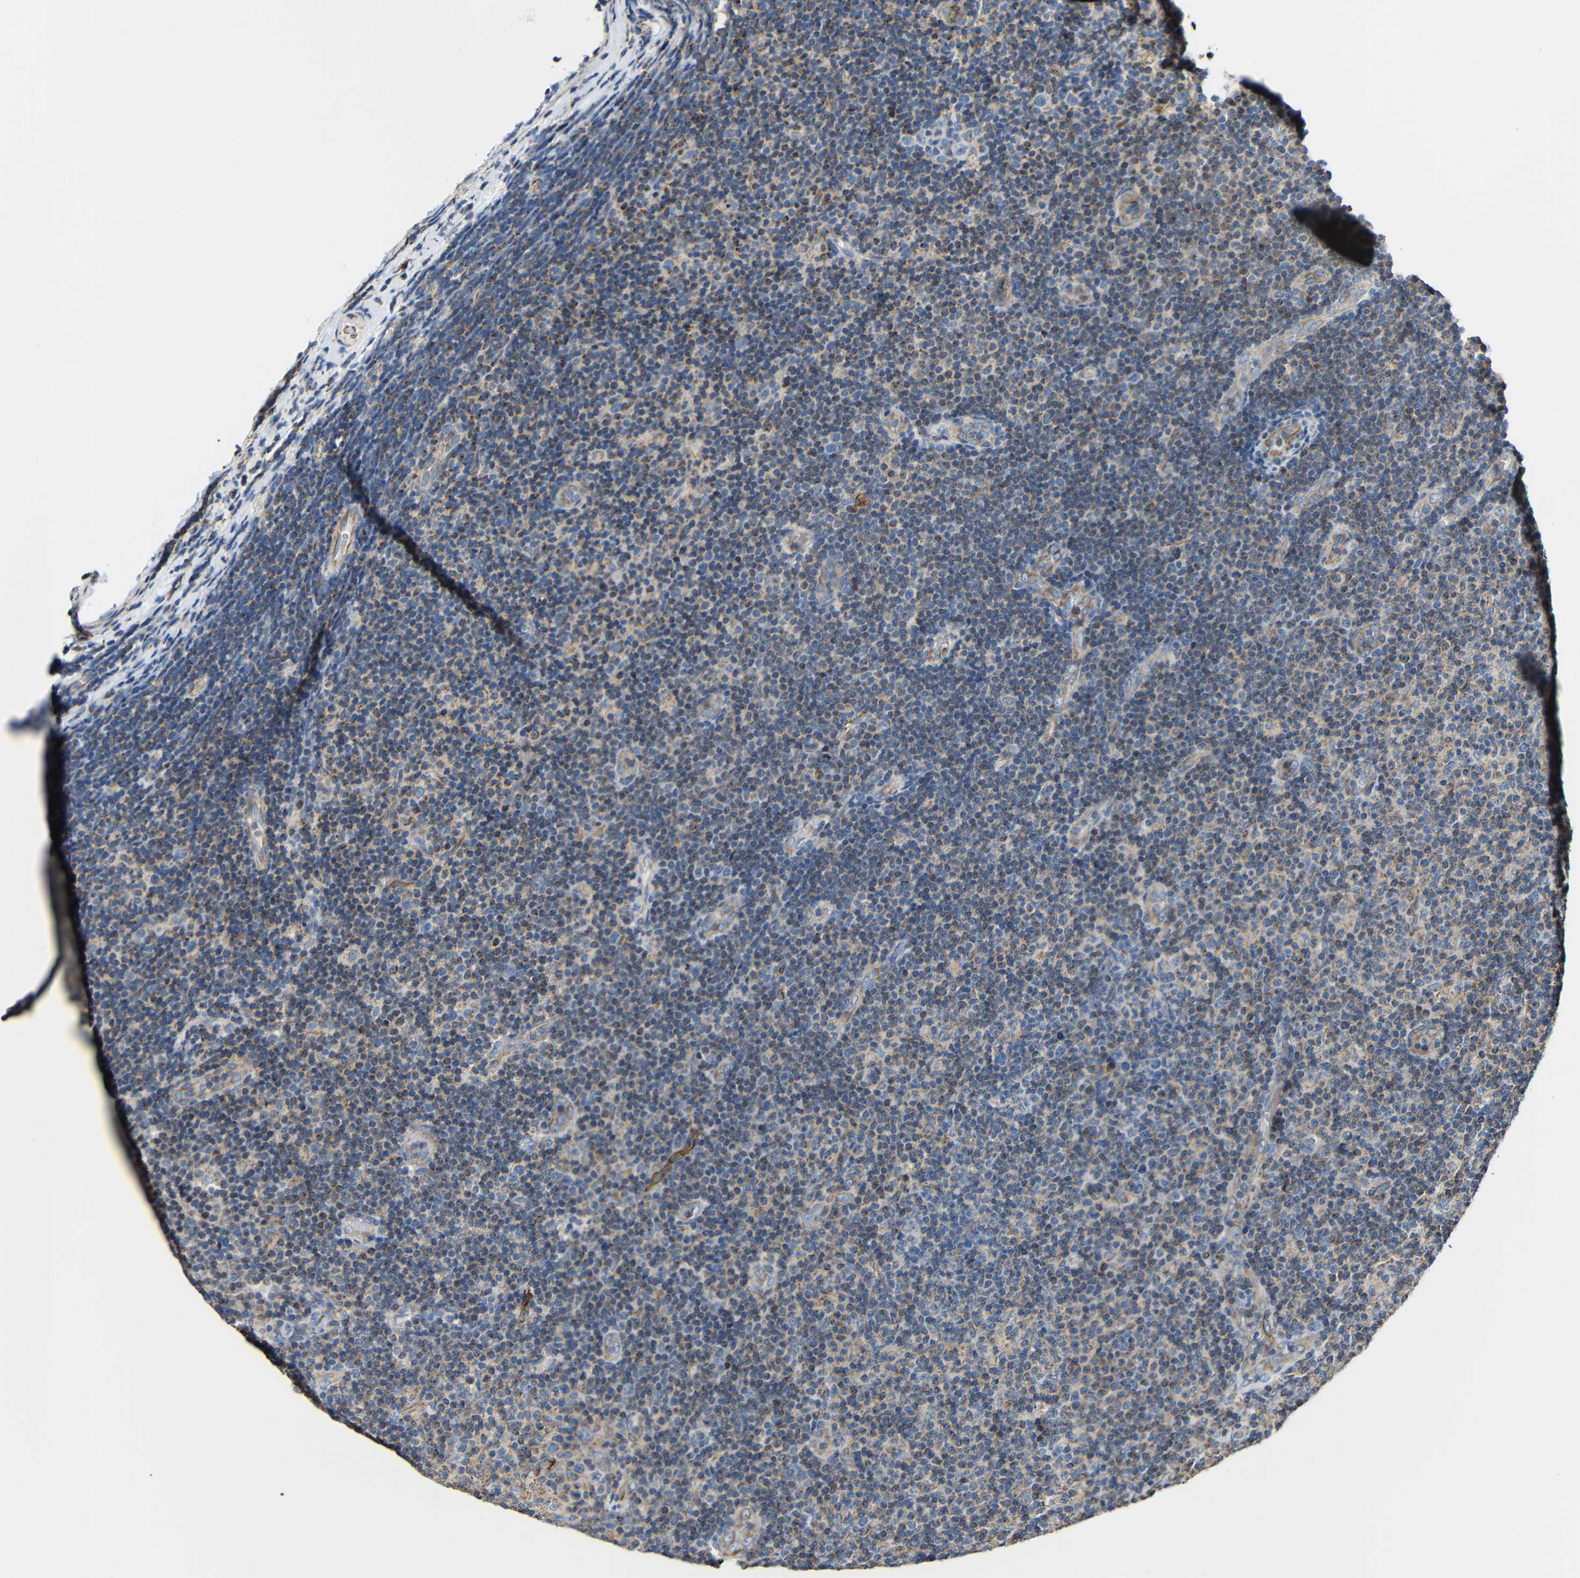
{"staining": {"intensity": "weak", "quantity": "<25%", "location": "cytoplasmic/membranous"}, "tissue": "lymphoma", "cell_type": "Tumor cells", "image_type": "cancer", "snomed": [{"axis": "morphology", "description": "Malignant lymphoma, non-Hodgkin's type, Low grade"}, {"axis": "topography", "description": "Lymph node"}], "caption": "Tumor cells are negative for protein expression in human lymphoma.", "gene": "IGSF10", "patient": {"sex": "male", "age": 83}}